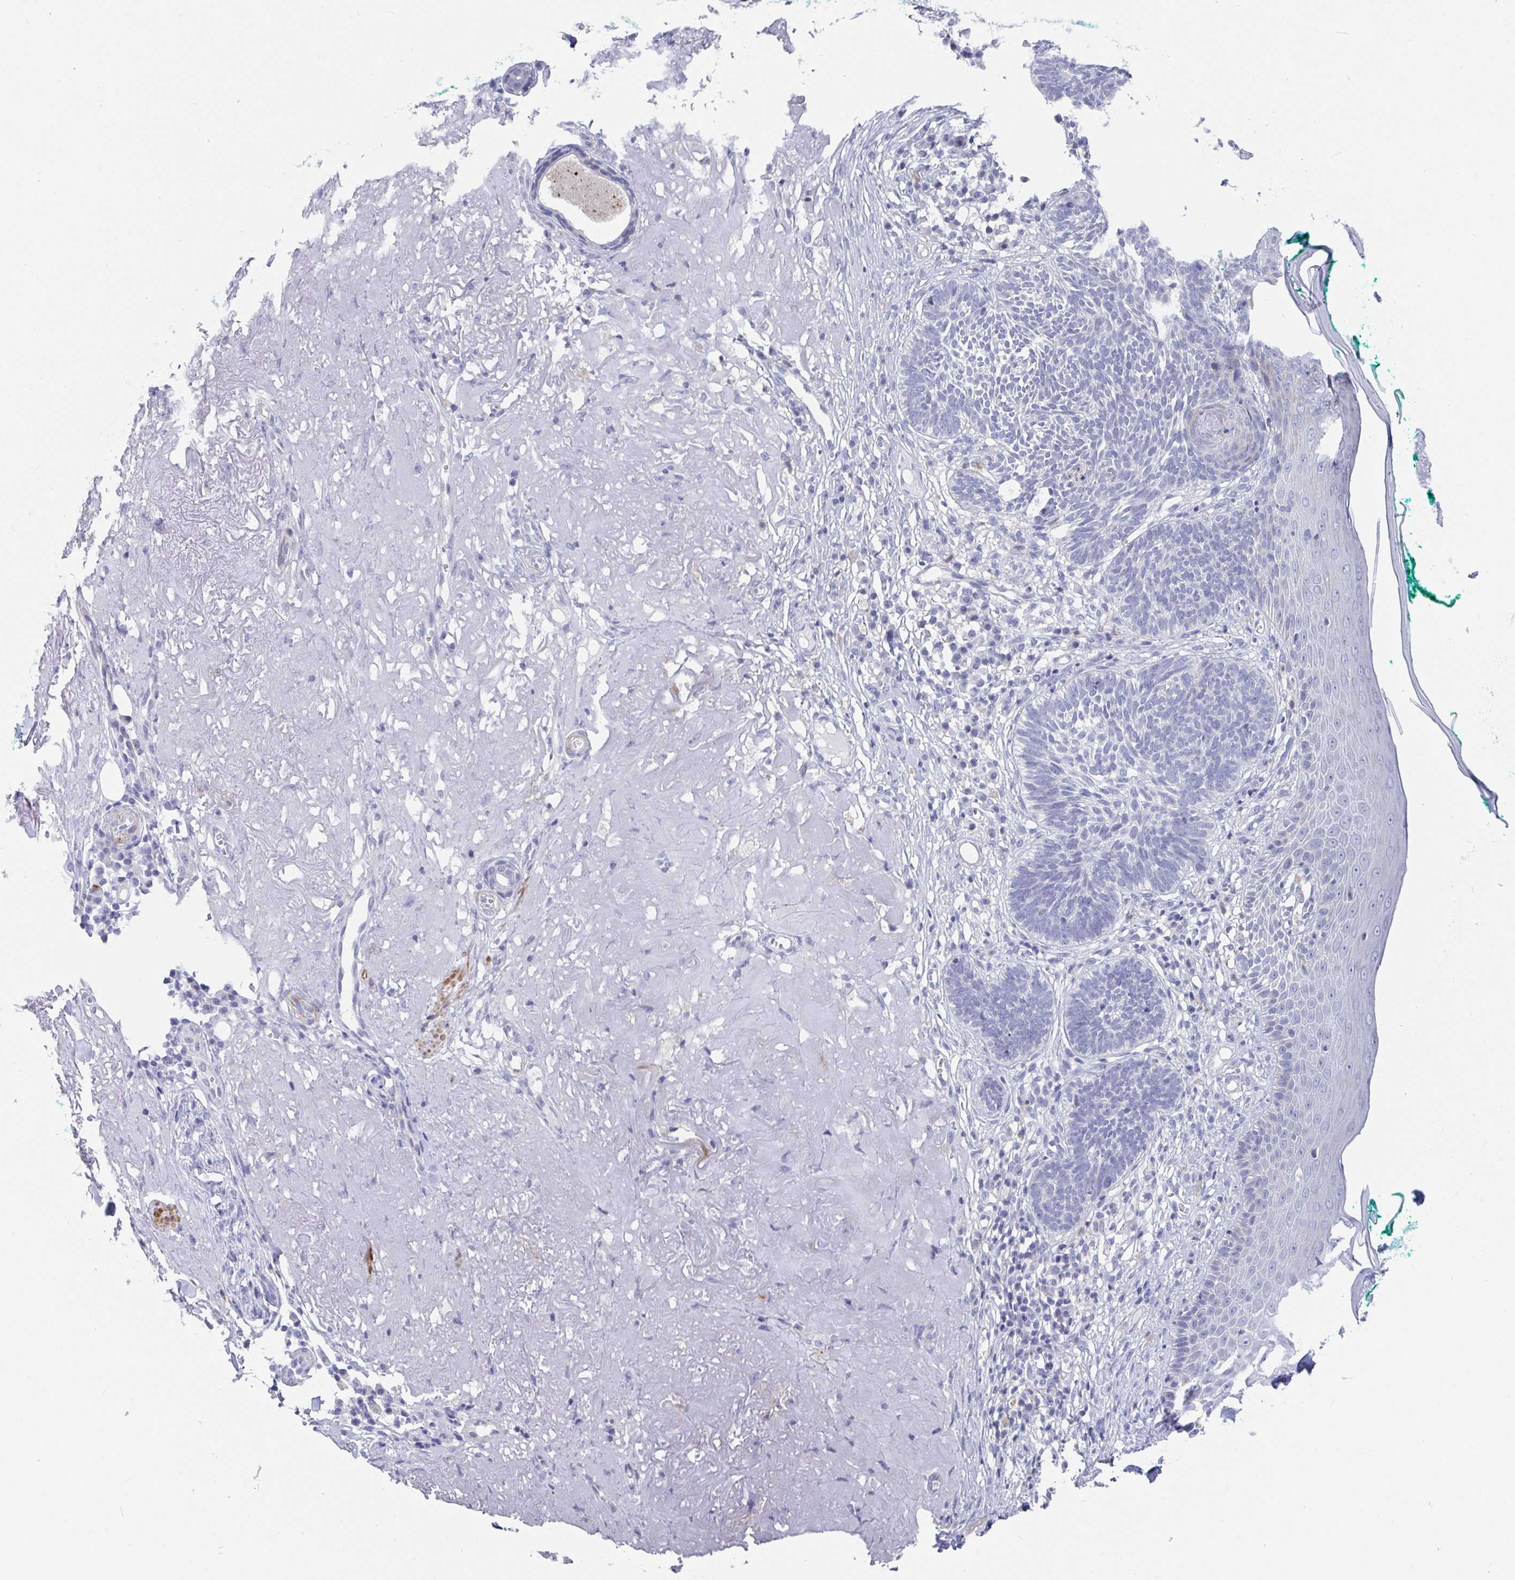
{"staining": {"intensity": "negative", "quantity": "none", "location": "none"}, "tissue": "skin cancer", "cell_type": "Tumor cells", "image_type": "cancer", "snomed": [{"axis": "morphology", "description": "Basal cell carcinoma"}, {"axis": "topography", "description": "Skin"}, {"axis": "topography", "description": "Skin of face"}], "caption": "Tumor cells show no significant positivity in skin cancer.", "gene": "ZFP82", "patient": {"sex": "female", "age": 80}}